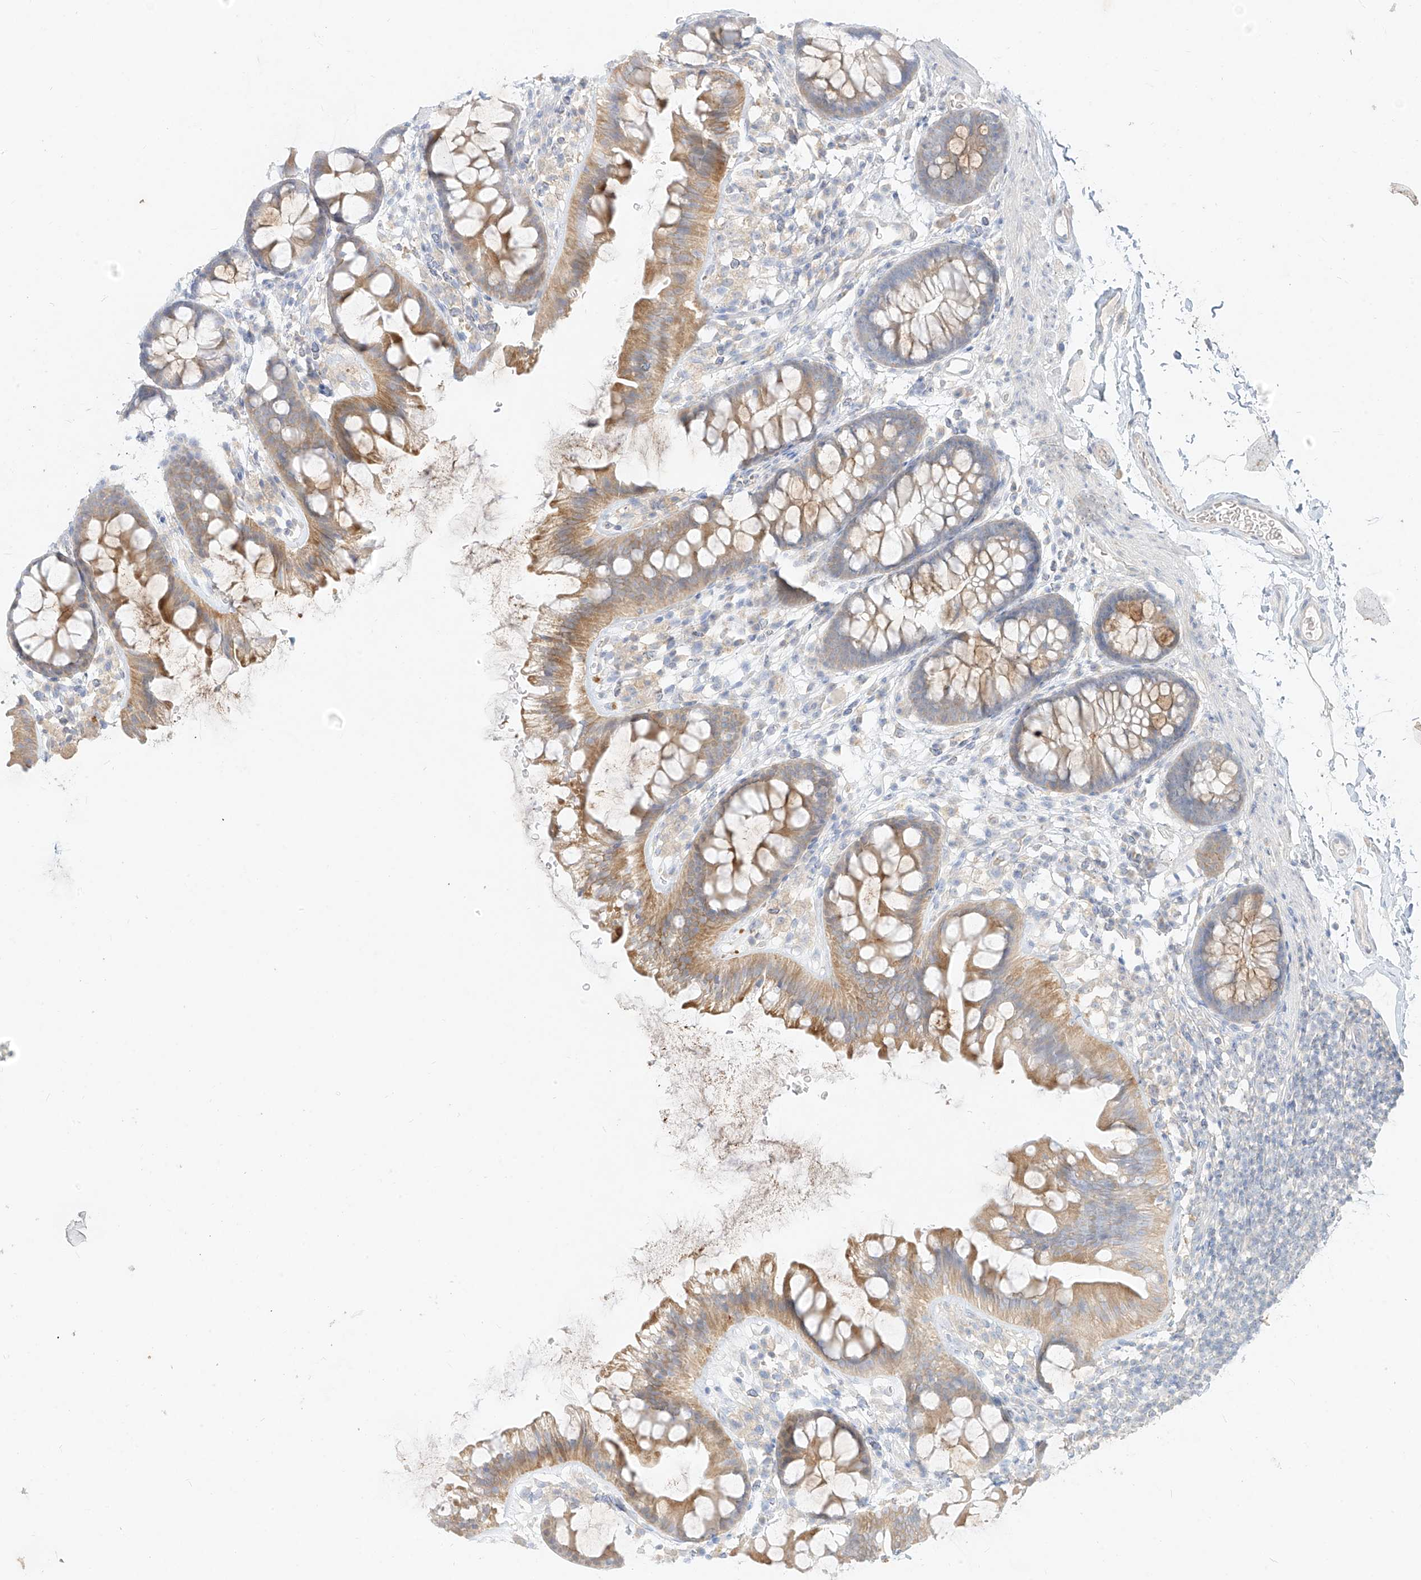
{"staining": {"intensity": "negative", "quantity": "none", "location": "none"}, "tissue": "colon", "cell_type": "Endothelial cells", "image_type": "normal", "snomed": [{"axis": "morphology", "description": "Normal tissue, NOS"}, {"axis": "topography", "description": "Colon"}], "caption": "Protein analysis of unremarkable colon reveals no significant expression in endothelial cells. (DAB (3,3'-diaminobenzidine) immunohistochemistry, high magnification).", "gene": "ZZEF1", "patient": {"sex": "female", "age": 62}}